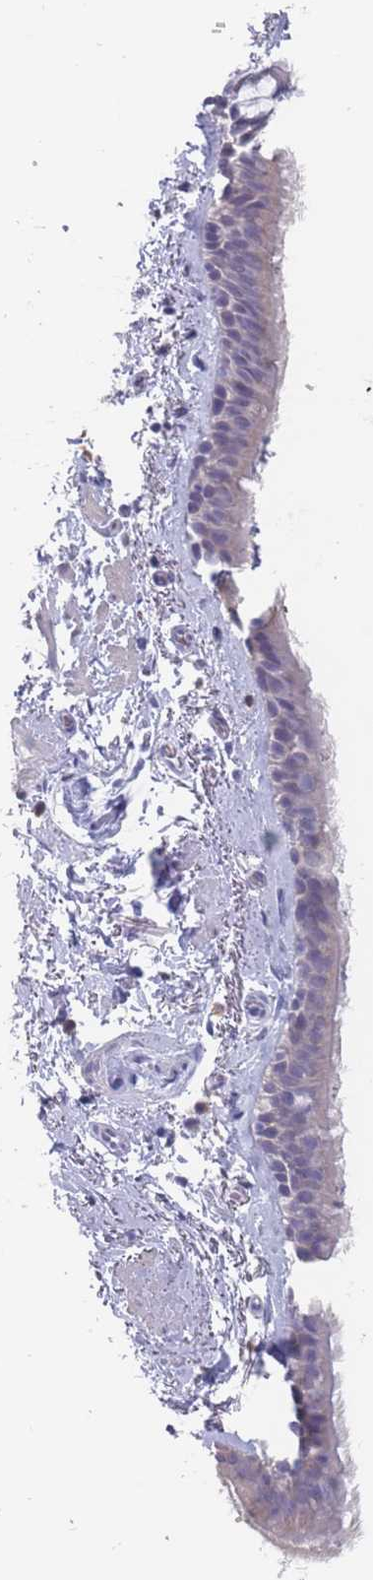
{"staining": {"intensity": "negative", "quantity": "none", "location": "none"}, "tissue": "bronchus", "cell_type": "Respiratory epithelial cells", "image_type": "normal", "snomed": [{"axis": "morphology", "description": "Normal tissue, NOS"}, {"axis": "topography", "description": "Lymph node"}, {"axis": "topography", "description": "Cartilage tissue"}, {"axis": "topography", "description": "Bronchus"}], "caption": "There is no significant positivity in respiratory epithelial cells of bronchus. (Immunohistochemistry, brightfield microscopy, high magnification).", "gene": "CYP51A1", "patient": {"sex": "female", "age": 70}}